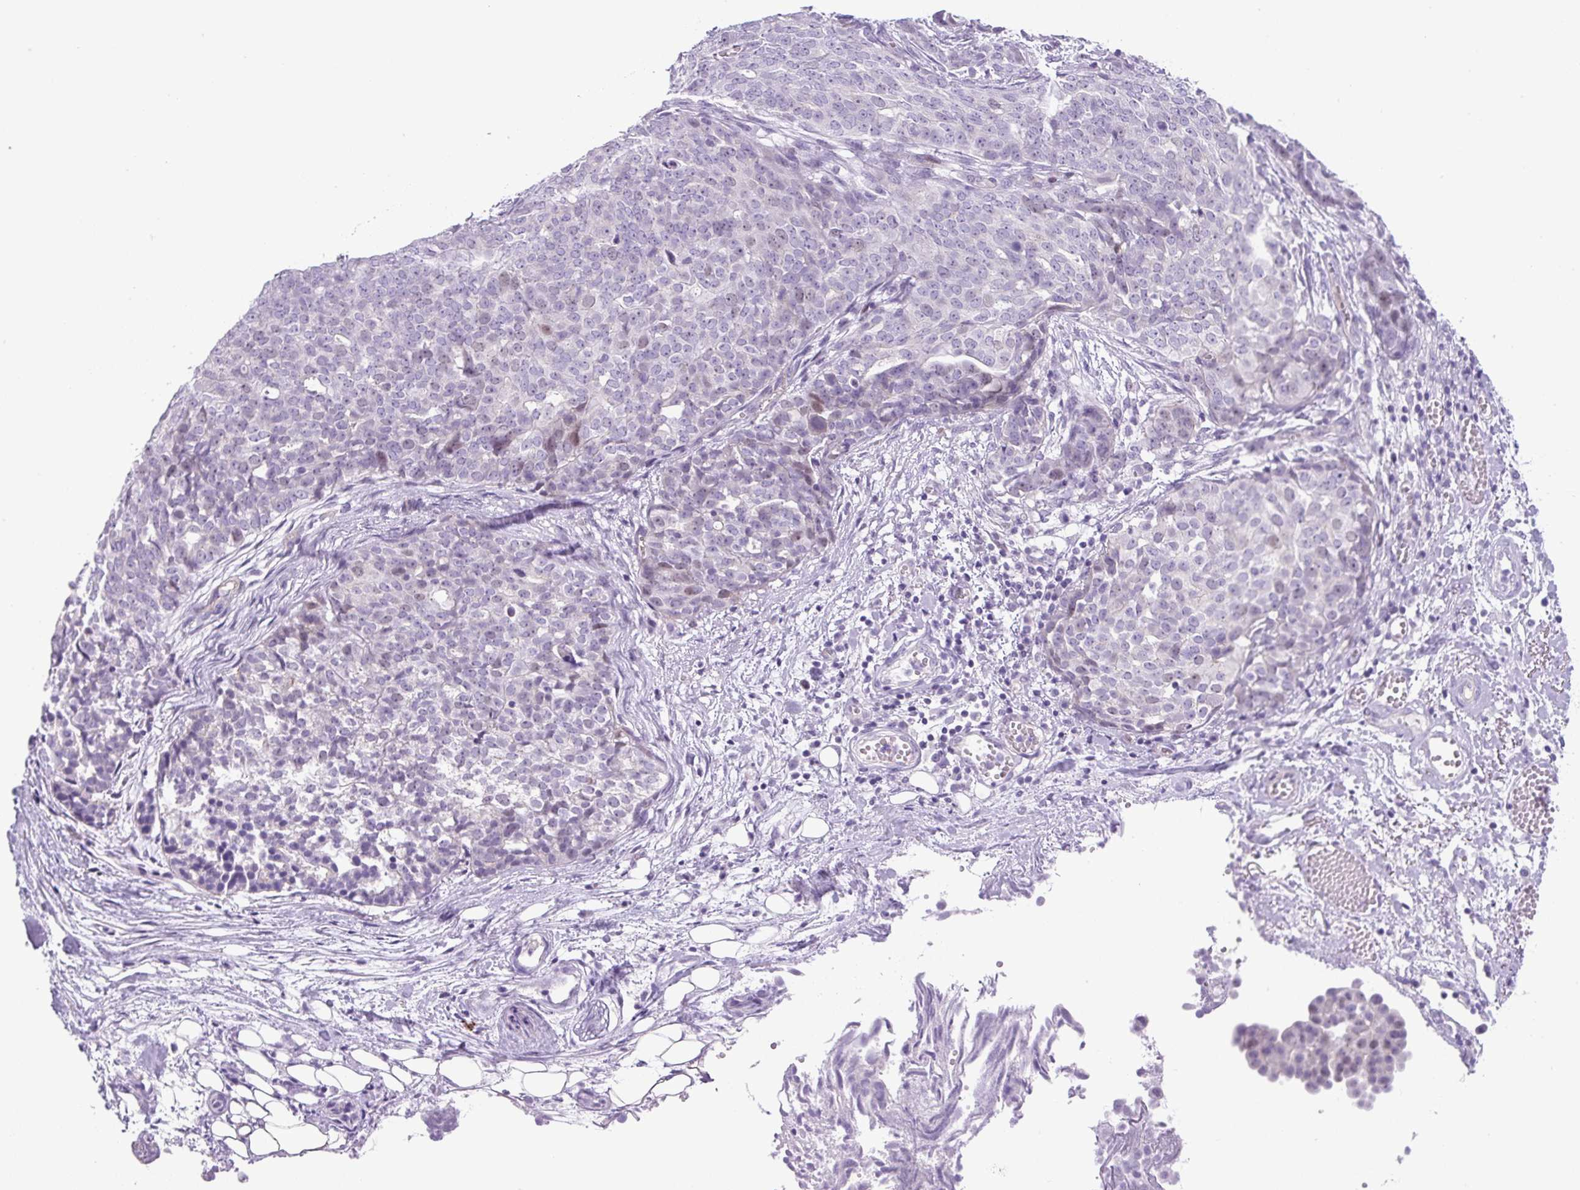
{"staining": {"intensity": "negative", "quantity": "none", "location": "none"}, "tissue": "ovarian cancer", "cell_type": "Tumor cells", "image_type": "cancer", "snomed": [{"axis": "morphology", "description": "Cystadenocarcinoma, serous, NOS"}, {"axis": "topography", "description": "Soft tissue"}, {"axis": "topography", "description": "Ovary"}], "caption": "Tumor cells show no significant protein expression in ovarian cancer. Nuclei are stained in blue.", "gene": "ADAMTS19", "patient": {"sex": "female", "age": 57}}